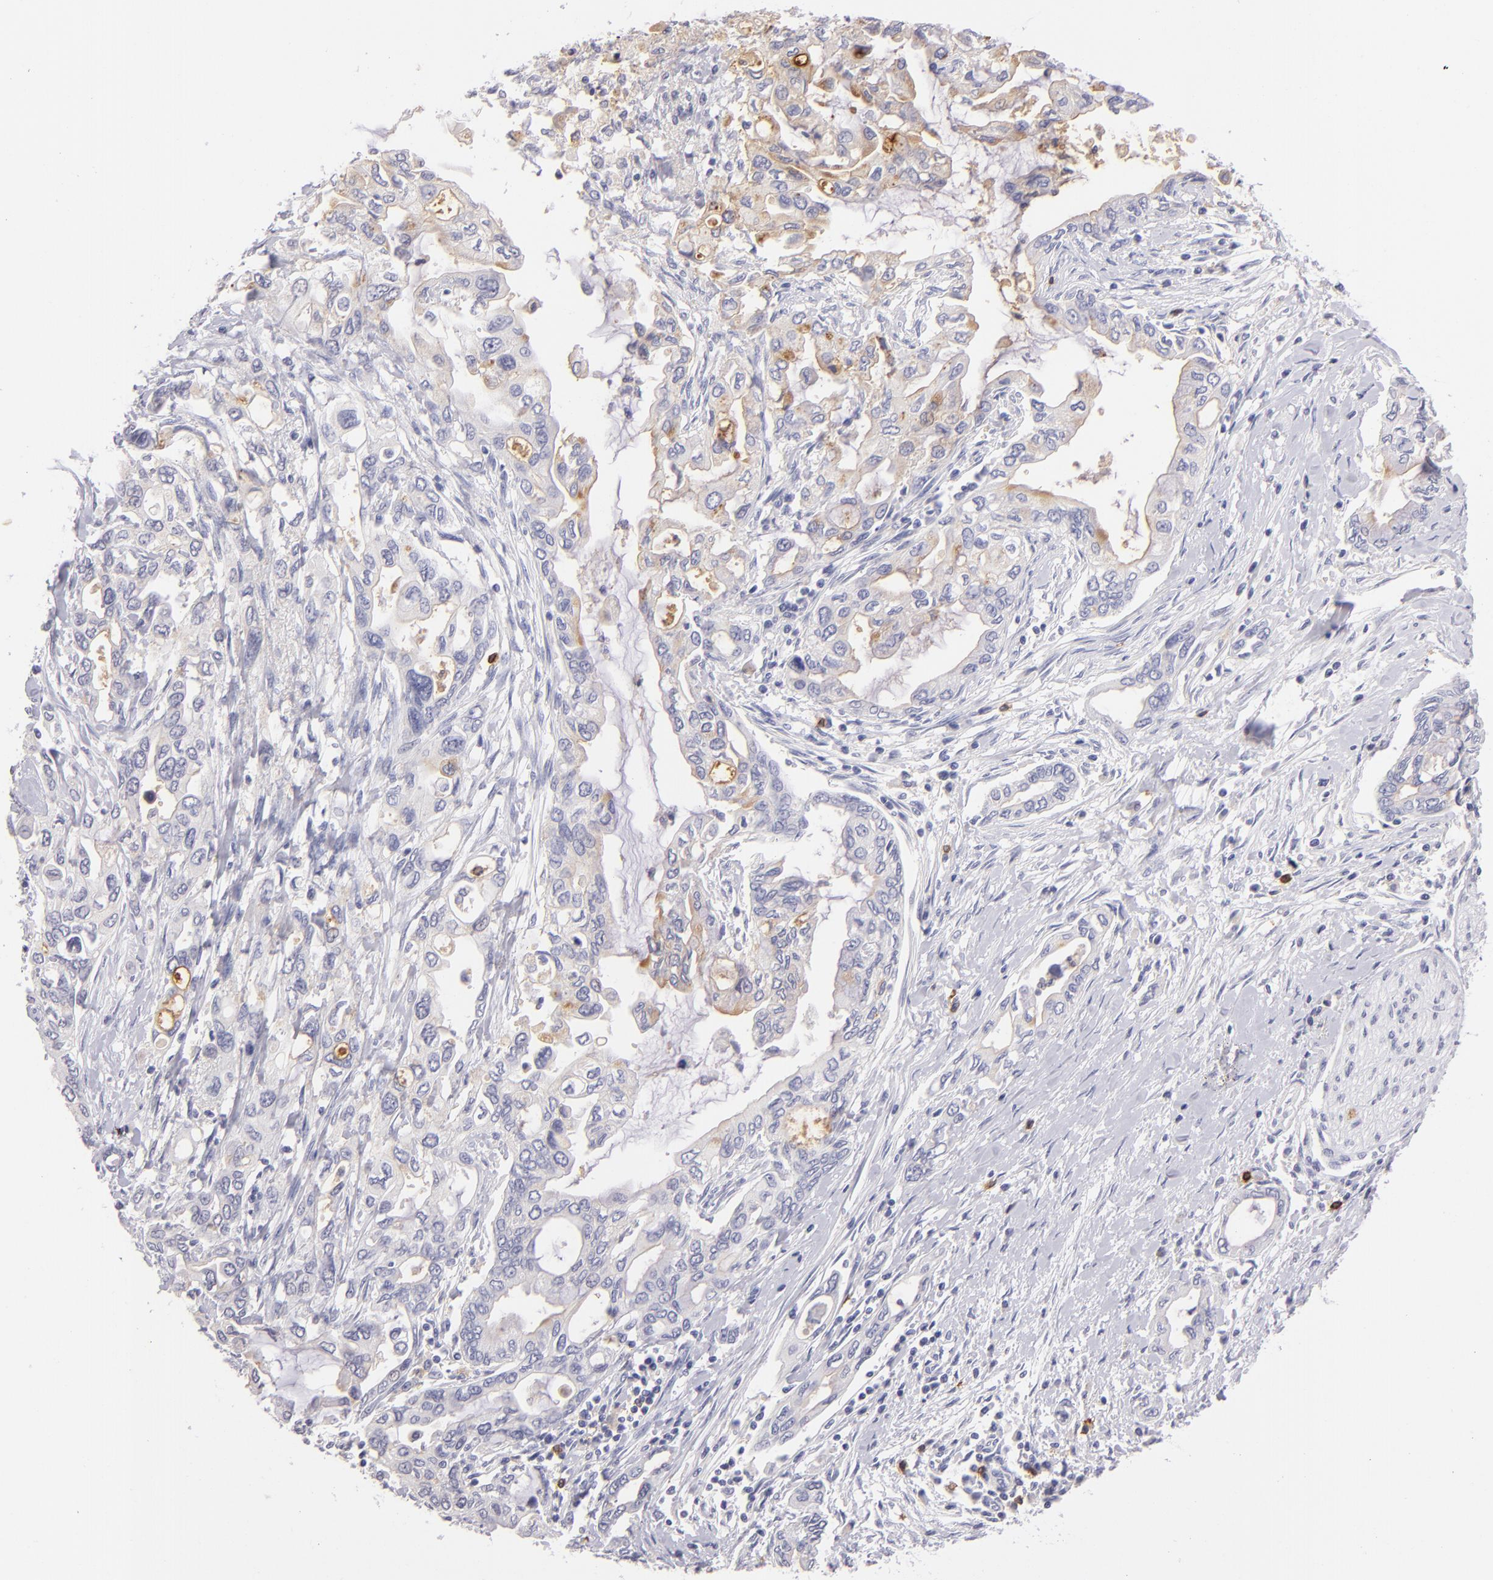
{"staining": {"intensity": "negative", "quantity": "none", "location": "none"}, "tissue": "pancreatic cancer", "cell_type": "Tumor cells", "image_type": "cancer", "snomed": [{"axis": "morphology", "description": "Adenocarcinoma, NOS"}, {"axis": "topography", "description": "Pancreas"}], "caption": "Histopathology image shows no protein expression in tumor cells of pancreatic cancer (adenocarcinoma) tissue.", "gene": "IL2RA", "patient": {"sex": "female", "age": 57}}